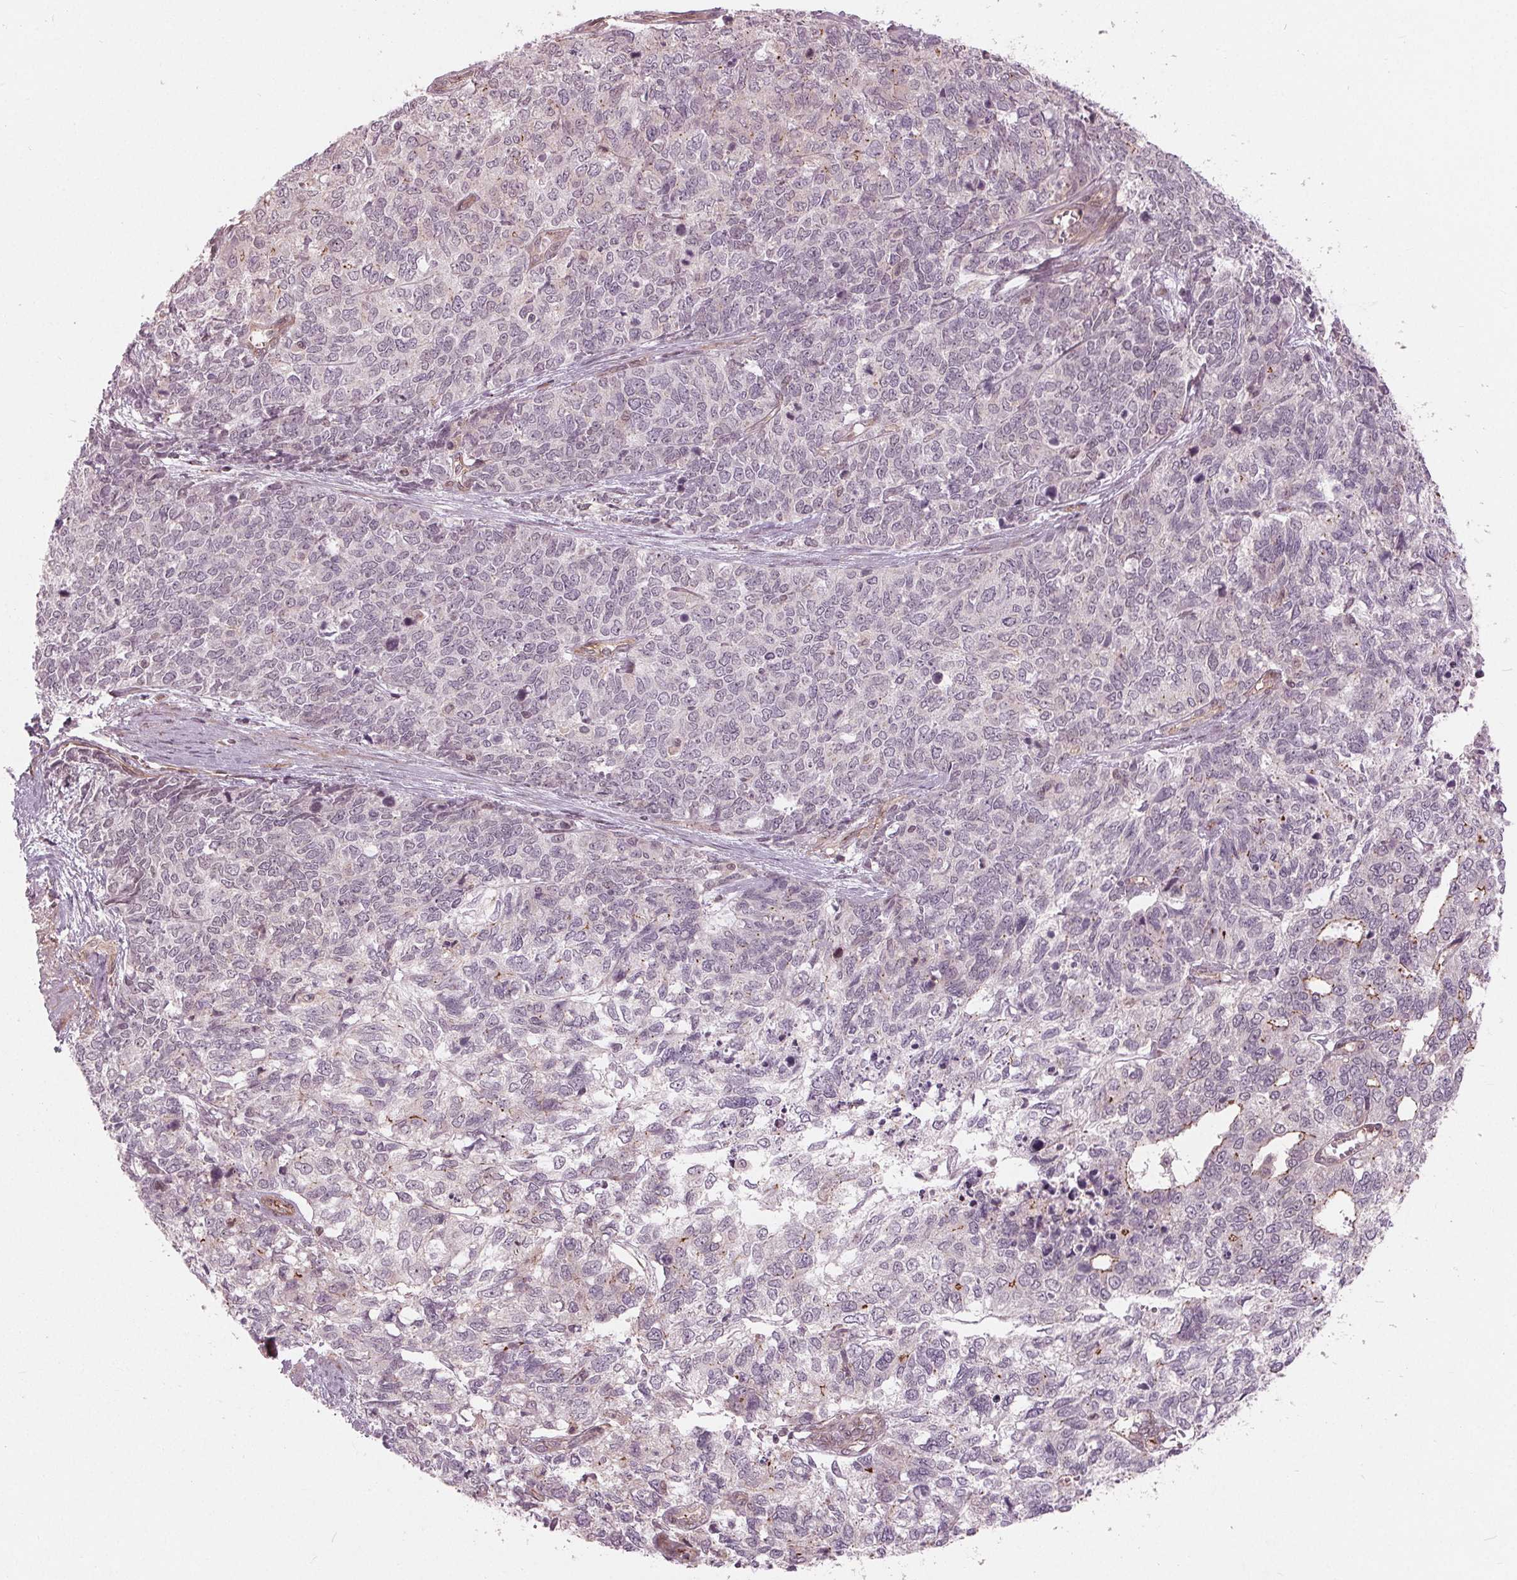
{"staining": {"intensity": "weak", "quantity": "<25%", "location": "nuclear"}, "tissue": "cervical cancer", "cell_type": "Tumor cells", "image_type": "cancer", "snomed": [{"axis": "morphology", "description": "Adenocarcinoma, NOS"}, {"axis": "topography", "description": "Cervix"}], "caption": "The histopathology image demonstrates no staining of tumor cells in cervical cancer.", "gene": "TXNIP", "patient": {"sex": "female", "age": 63}}